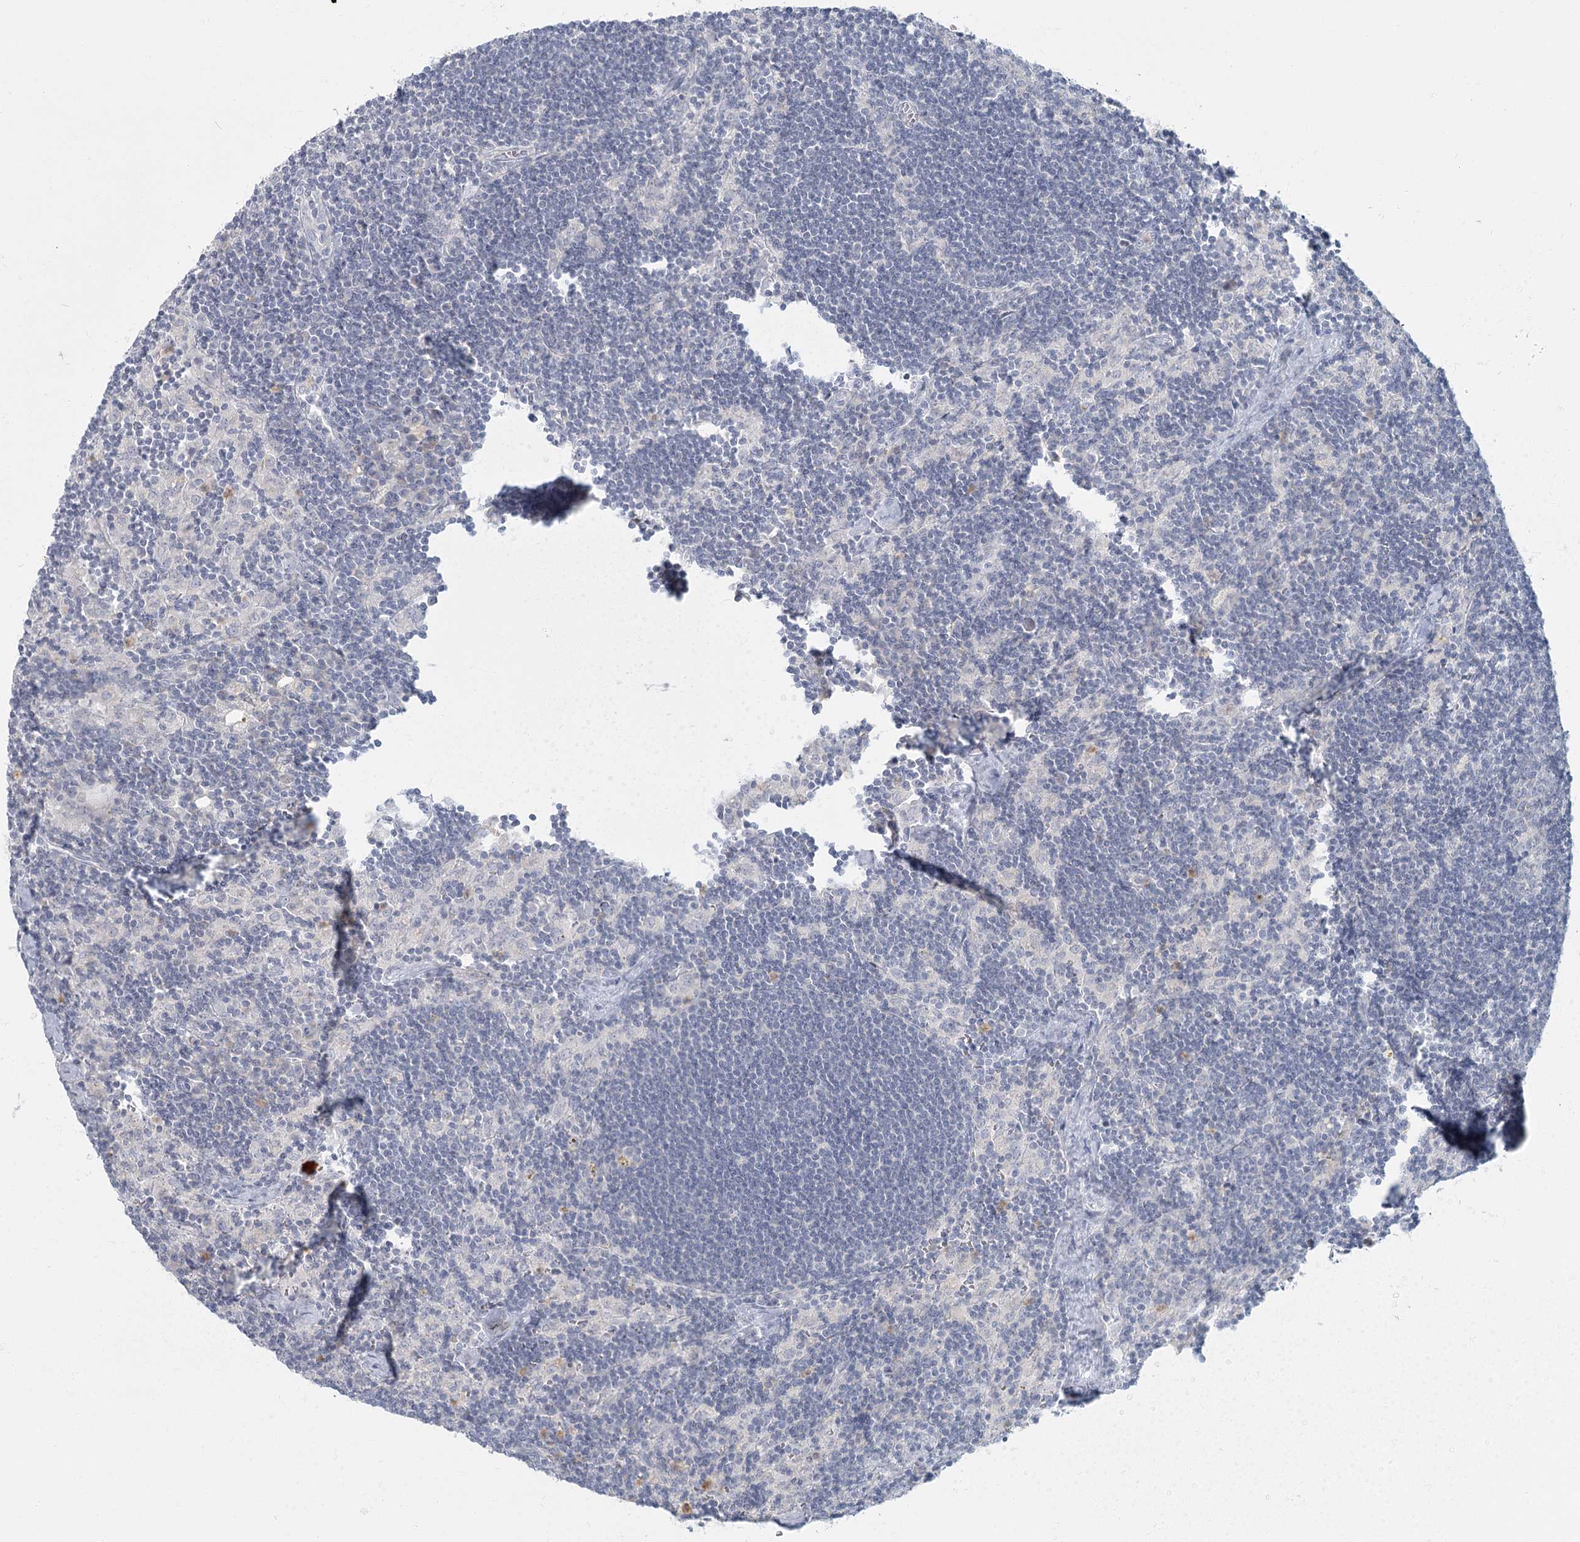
{"staining": {"intensity": "negative", "quantity": "none", "location": "none"}, "tissue": "lymph node", "cell_type": "Germinal center cells", "image_type": "normal", "snomed": [{"axis": "morphology", "description": "Normal tissue, NOS"}, {"axis": "topography", "description": "Lymph node"}], "caption": "There is no significant expression in germinal center cells of lymph node. Brightfield microscopy of immunohistochemistry (IHC) stained with DAB (3,3'-diaminobenzidine) (brown) and hematoxylin (blue), captured at high magnification.", "gene": "FAM110C", "patient": {"sex": "male", "age": 24}}